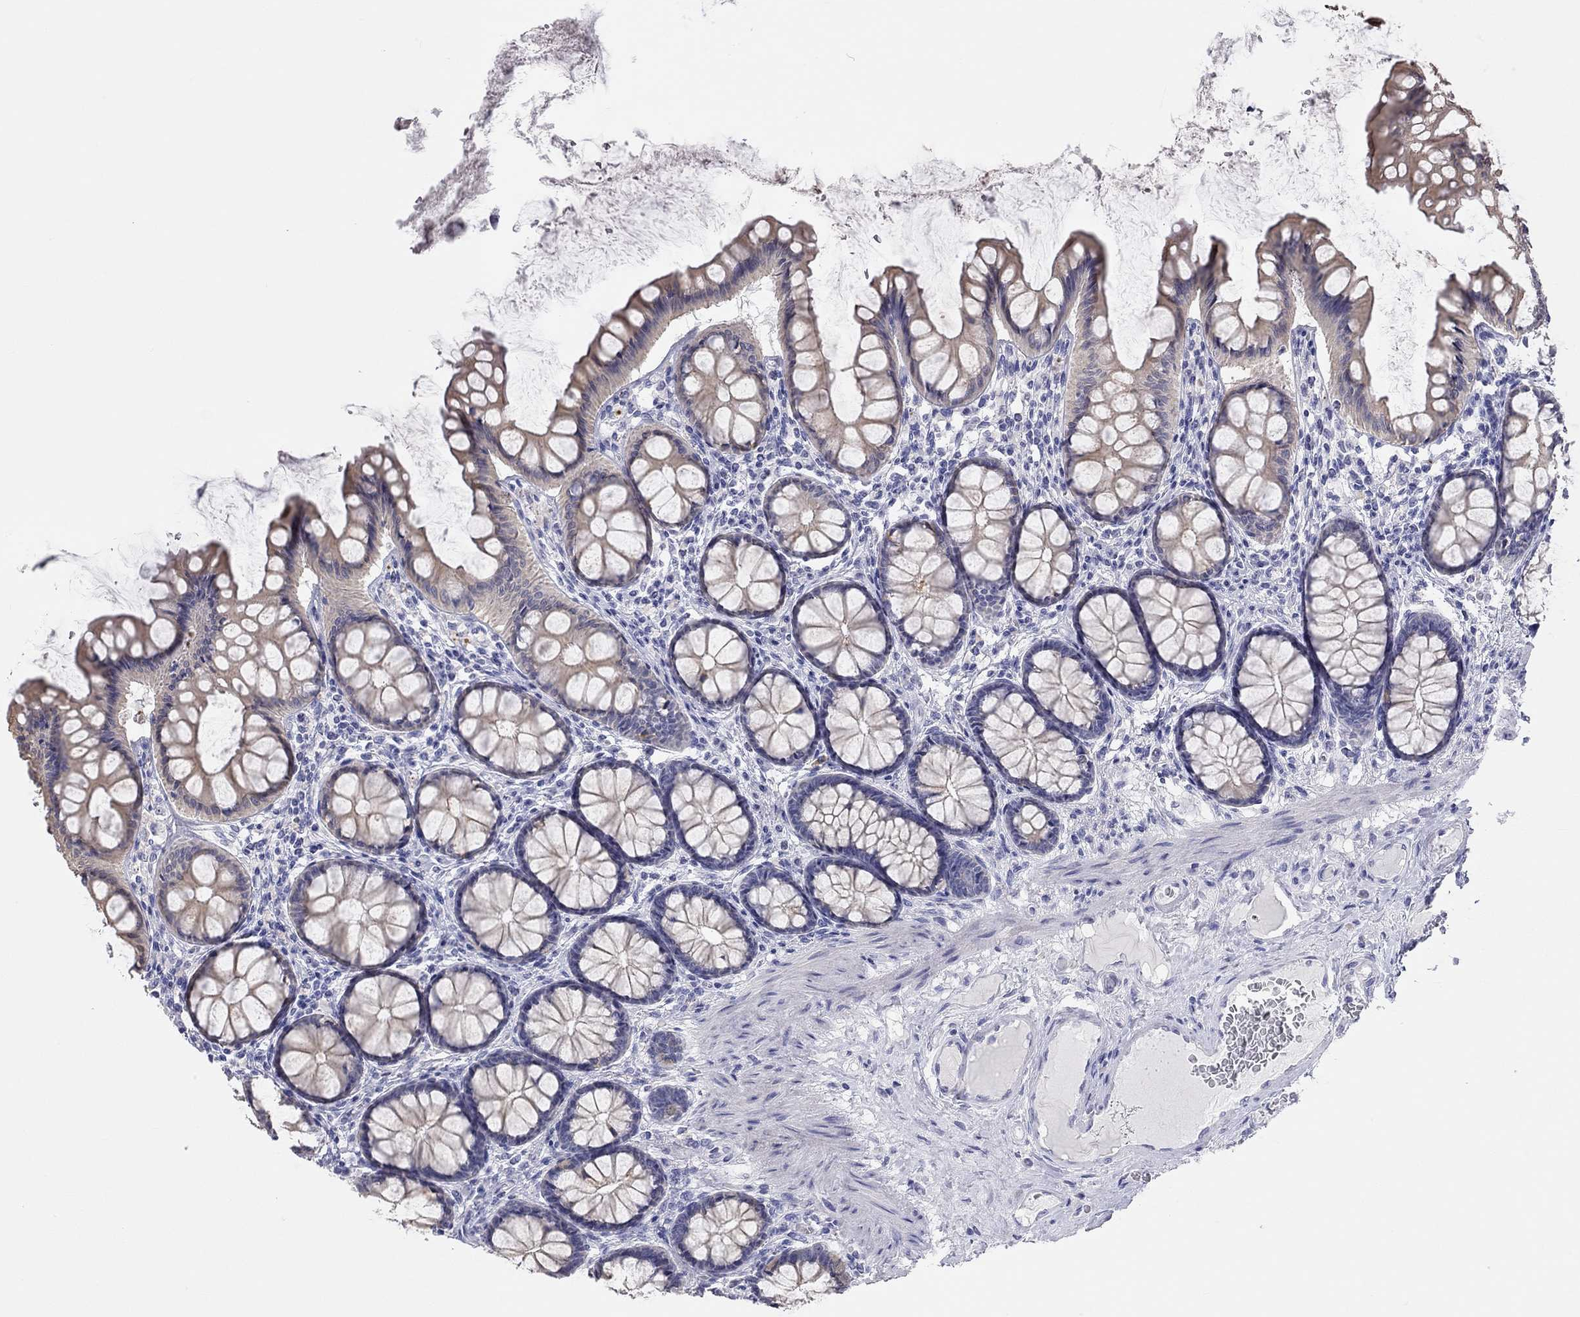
{"staining": {"intensity": "negative", "quantity": "none", "location": "none"}, "tissue": "colon", "cell_type": "Endothelial cells", "image_type": "normal", "snomed": [{"axis": "morphology", "description": "Normal tissue, NOS"}, {"axis": "topography", "description": "Colon"}], "caption": "Immunohistochemical staining of normal human colon shows no significant expression in endothelial cells.", "gene": "AK8", "patient": {"sex": "female", "age": 65}}